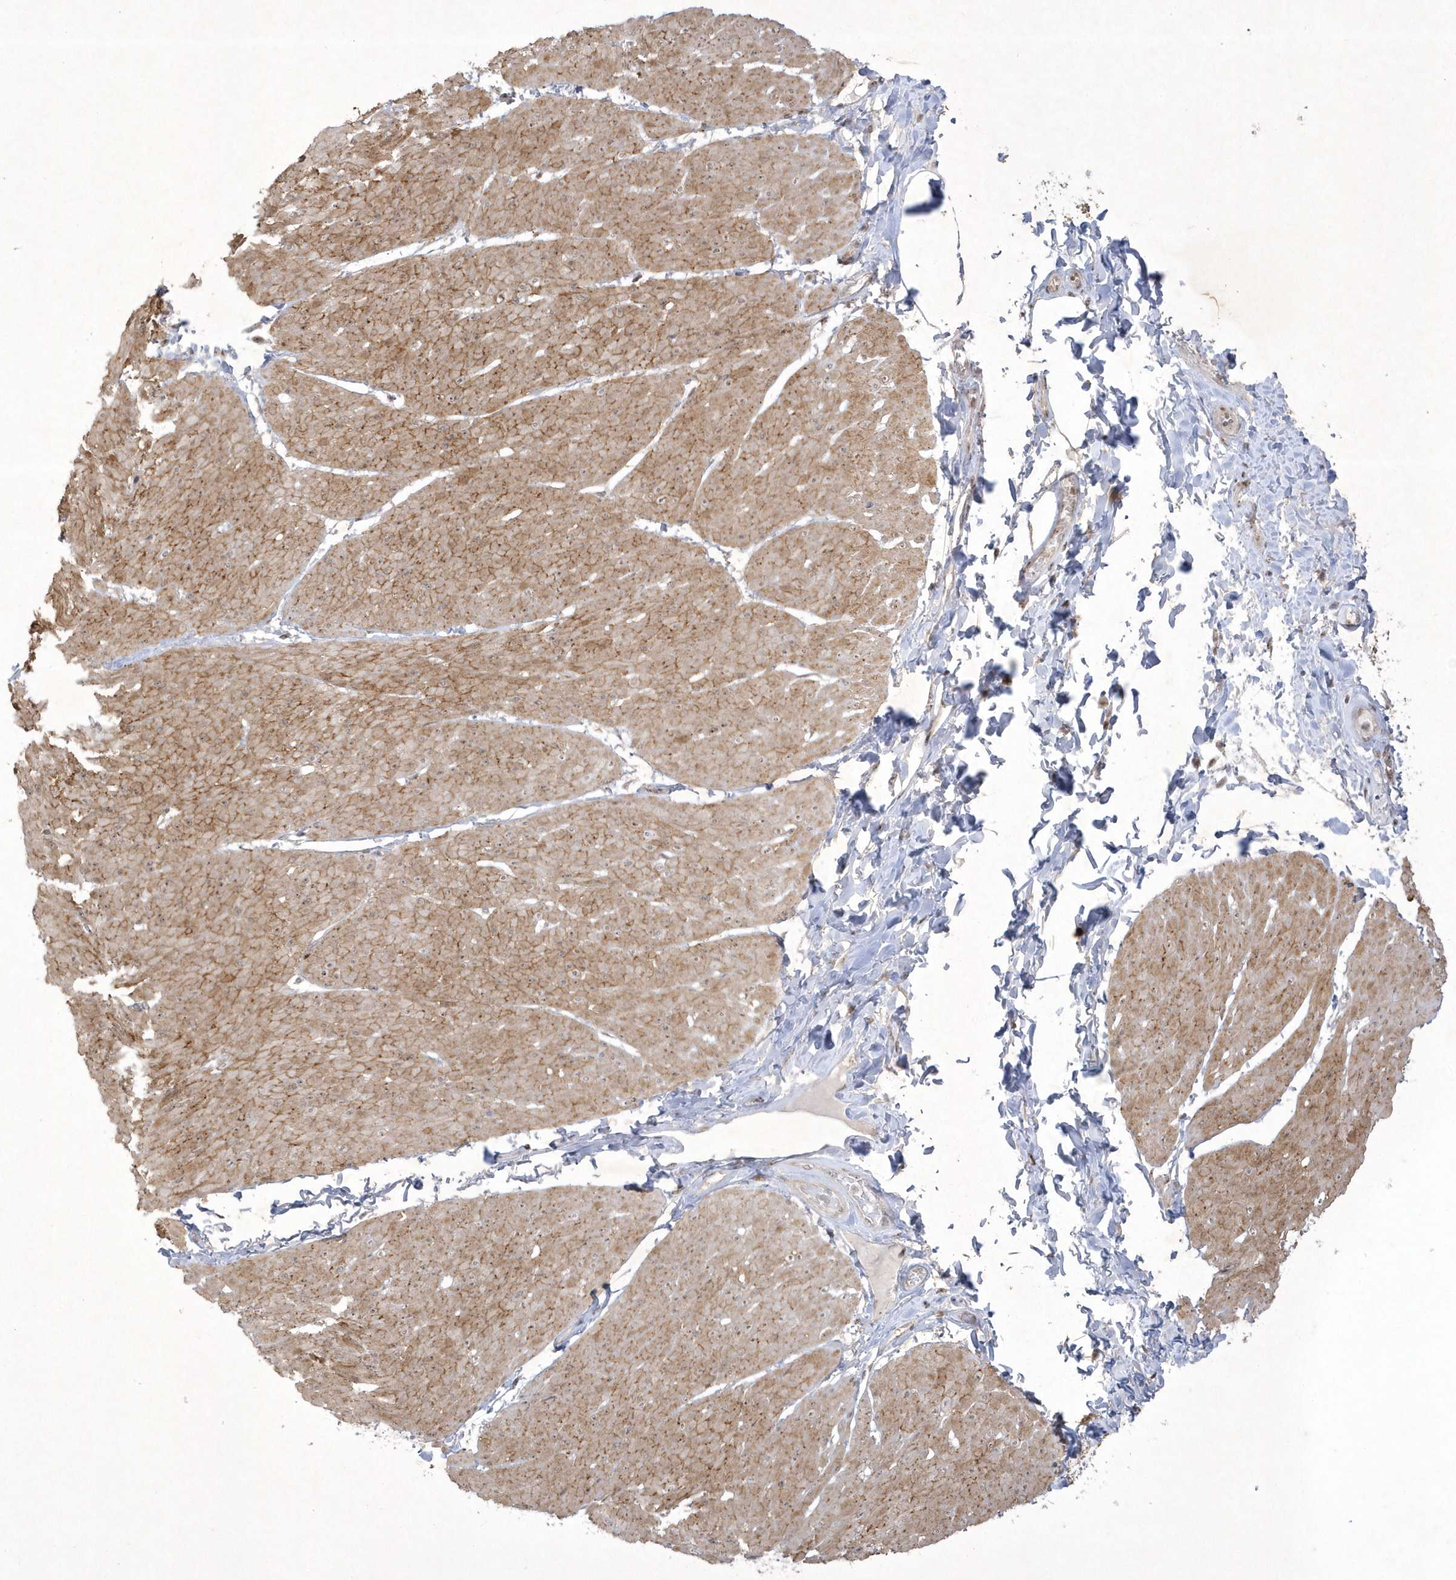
{"staining": {"intensity": "weak", "quantity": "25%-75%", "location": "cytoplasmic/membranous"}, "tissue": "smooth muscle", "cell_type": "Smooth muscle cells", "image_type": "normal", "snomed": [{"axis": "morphology", "description": "Urothelial carcinoma, High grade"}, {"axis": "topography", "description": "Urinary bladder"}], "caption": "Smooth muscle was stained to show a protein in brown. There is low levels of weak cytoplasmic/membranous expression in about 25%-75% of smooth muscle cells. (DAB (3,3'-diaminobenzidine) IHC, brown staining for protein, blue staining for nuclei).", "gene": "NPM3", "patient": {"sex": "male", "age": 46}}